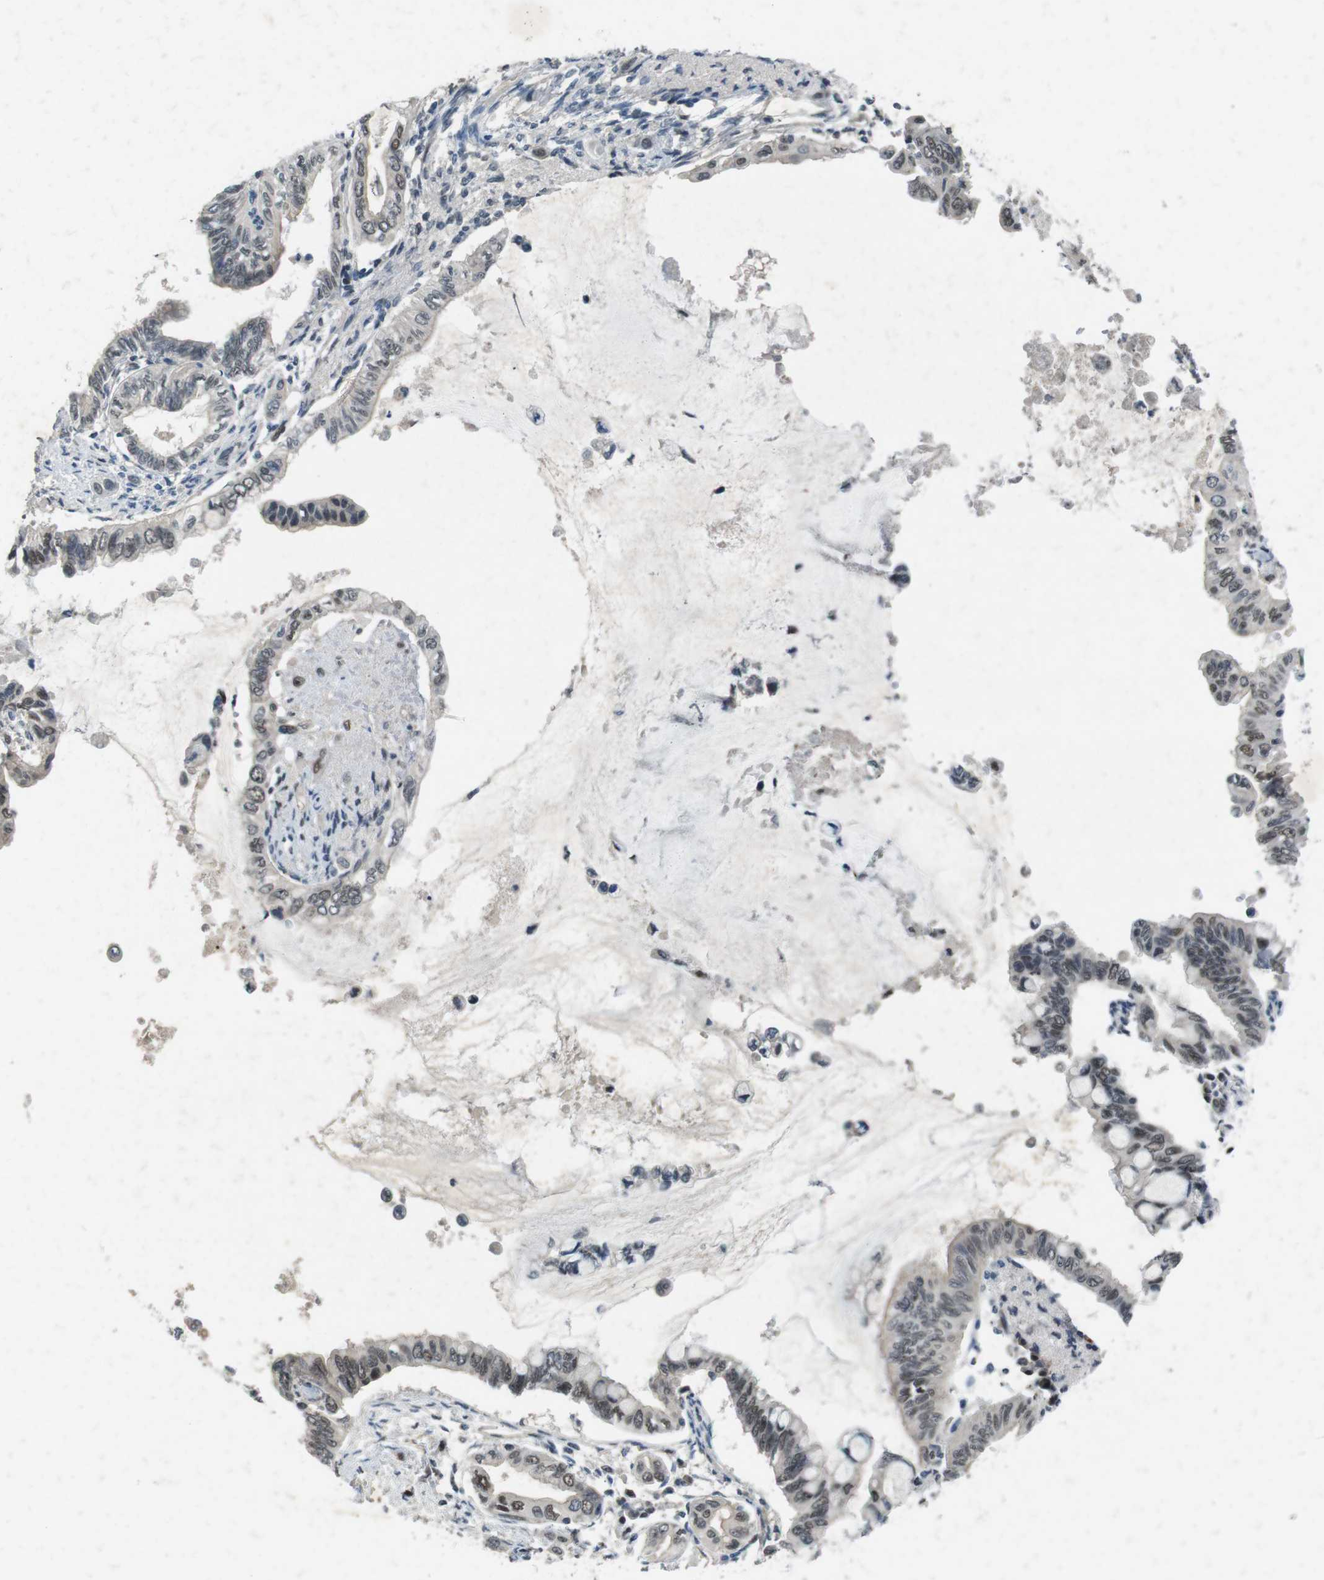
{"staining": {"intensity": "moderate", "quantity": ">75%", "location": "nuclear"}, "tissue": "pancreatic cancer", "cell_type": "Tumor cells", "image_type": "cancer", "snomed": [{"axis": "morphology", "description": "Adenocarcinoma, NOS"}, {"axis": "topography", "description": "Pancreas"}], "caption": "Approximately >75% of tumor cells in adenocarcinoma (pancreatic) display moderate nuclear protein expression as visualized by brown immunohistochemical staining.", "gene": "MAPKAPK5", "patient": {"sex": "female", "age": 60}}